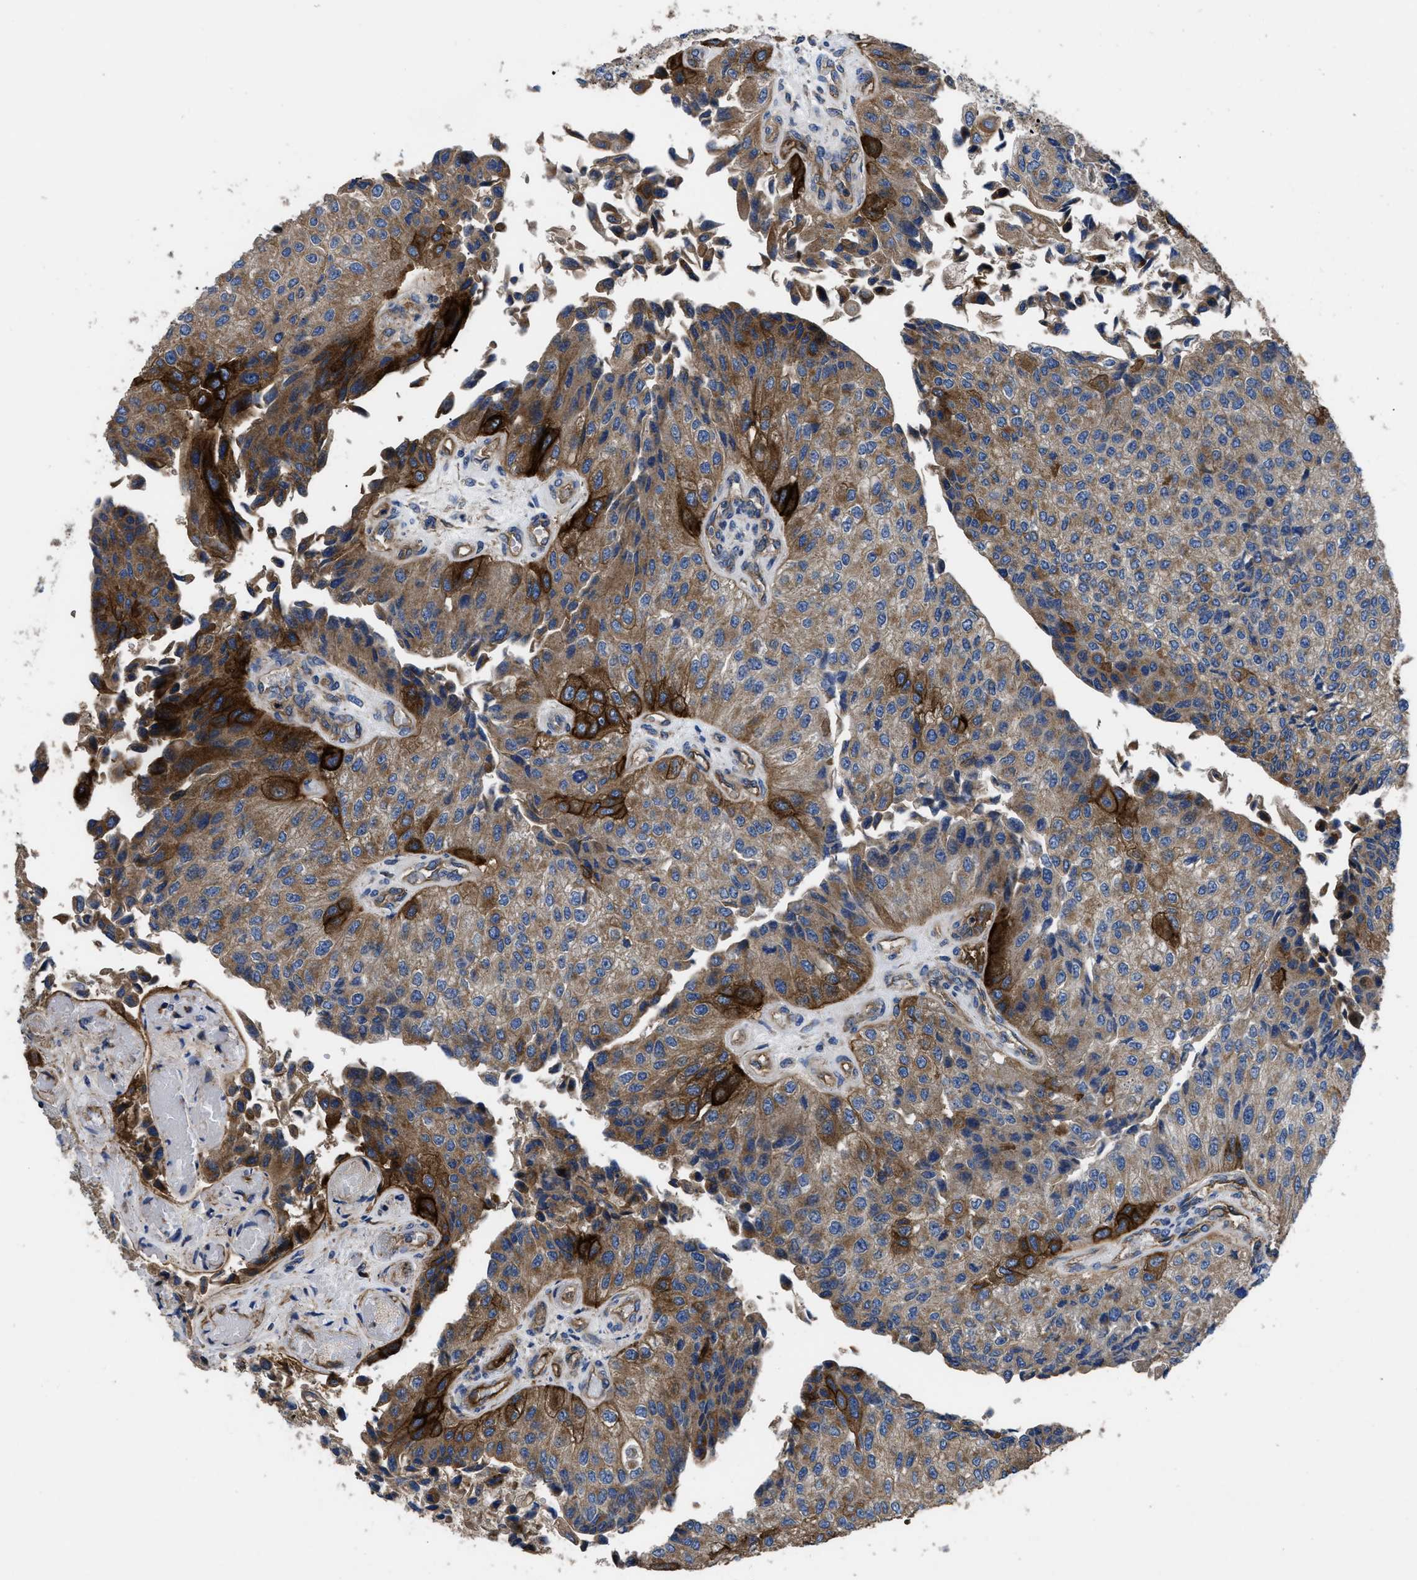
{"staining": {"intensity": "moderate", "quantity": ">75%", "location": "cytoplasmic/membranous"}, "tissue": "urothelial cancer", "cell_type": "Tumor cells", "image_type": "cancer", "snomed": [{"axis": "morphology", "description": "Urothelial carcinoma, High grade"}, {"axis": "topography", "description": "Kidney"}, {"axis": "topography", "description": "Urinary bladder"}], "caption": "High-grade urothelial carcinoma tissue shows moderate cytoplasmic/membranous positivity in about >75% of tumor cells (Brightfield microscopy of DAB IHC at high magnification).", "gene": "NT5E", "patient": {"sex": "male", "age": 77}}